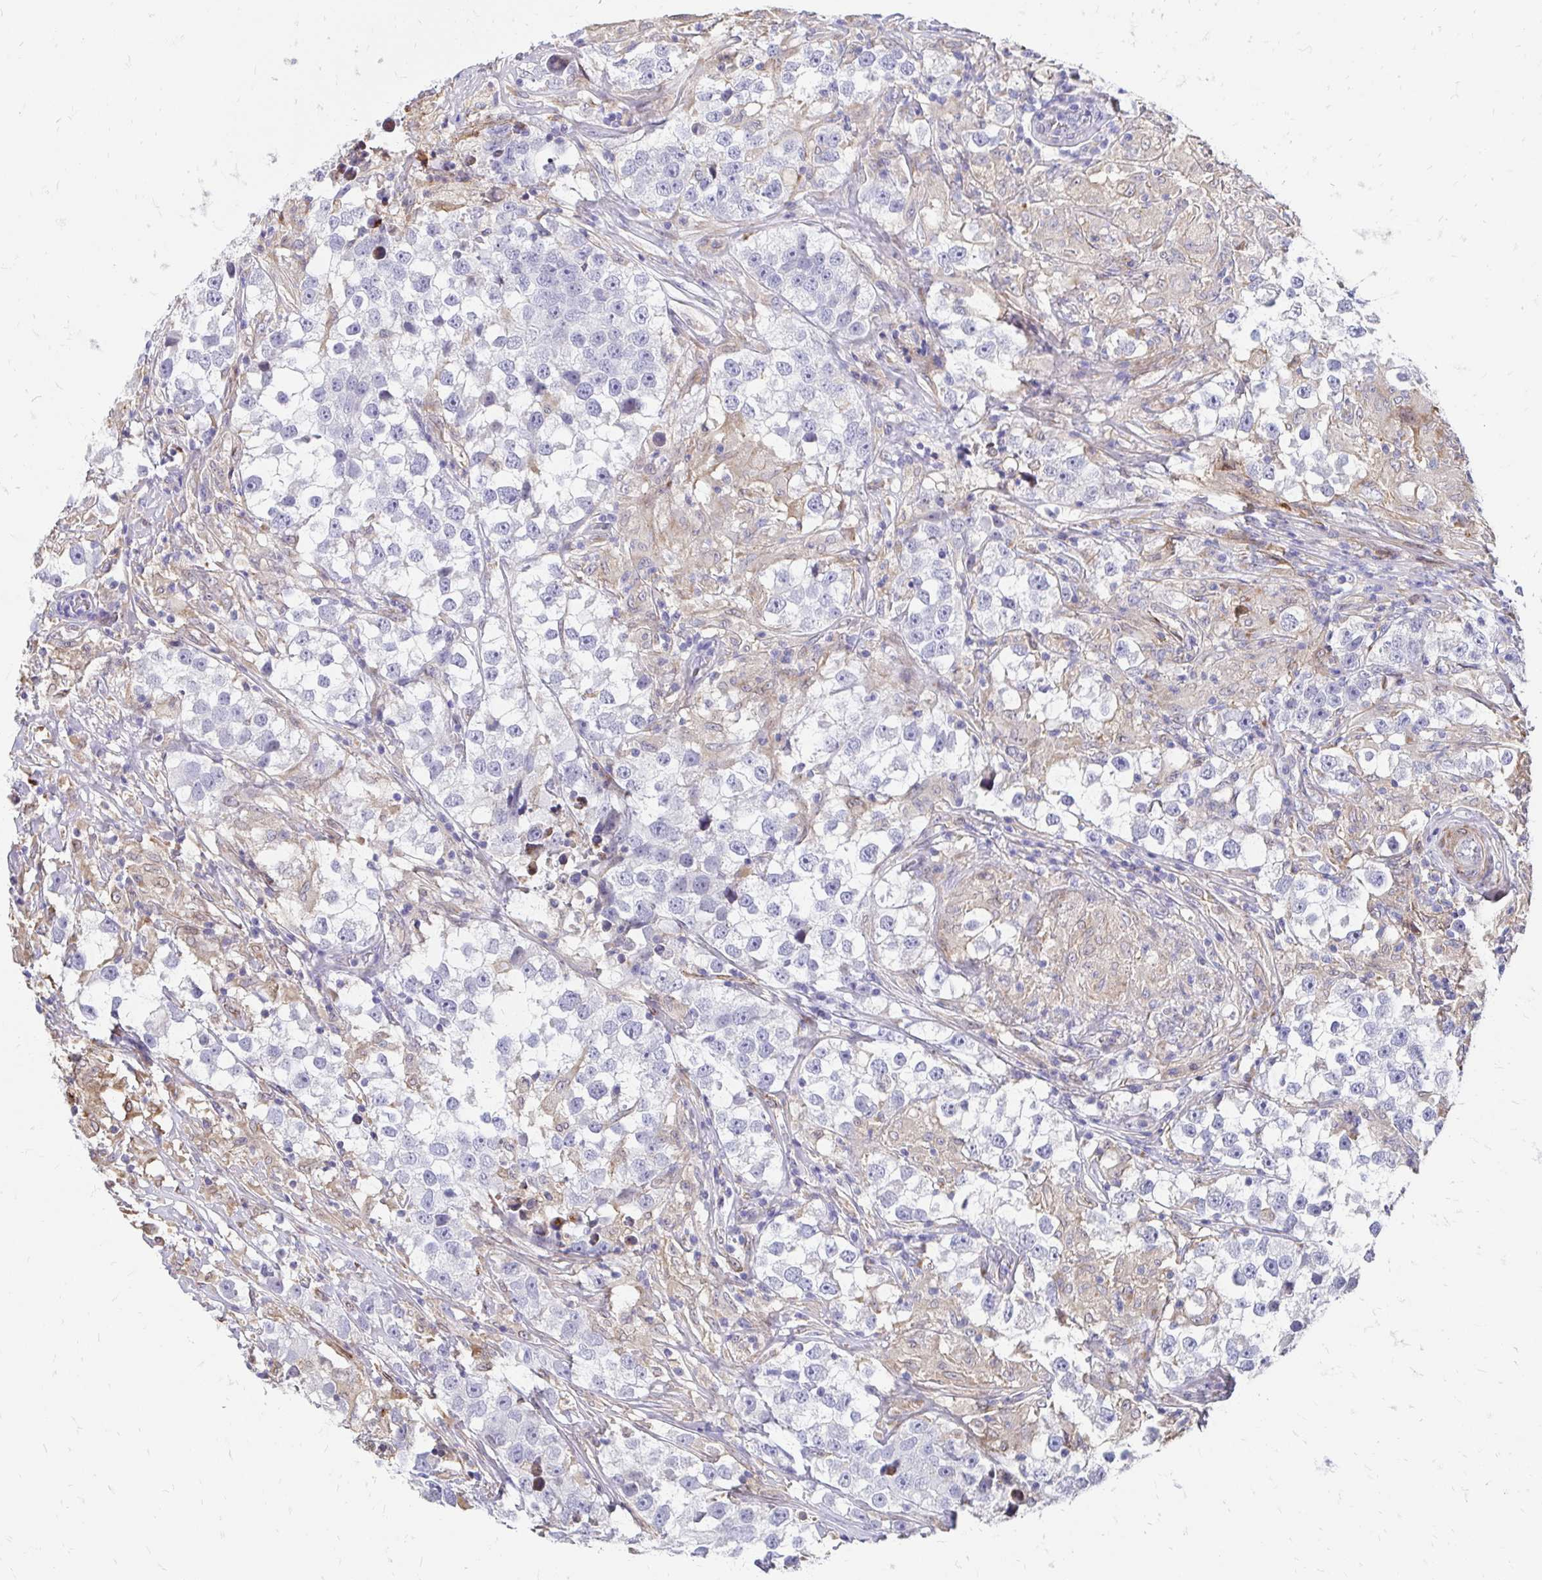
{"staining": {"intensity": "negative", "quantity": "none", "location": "none"}, "tissue": "testis cancer", "cell_type": "Tumor cells", "image_type": "cancer", "snomed": [{"axis": "morphology", "description": "Seminoma, NOS"}, {"axis": "topography", "description": "Testis"}], "caption": "Immunohistochemical staining of human testis seminoma shows no significant staining in tumor cells.", "gene": "CDKL1", "patient": {"sex": "male", "age": 46}}